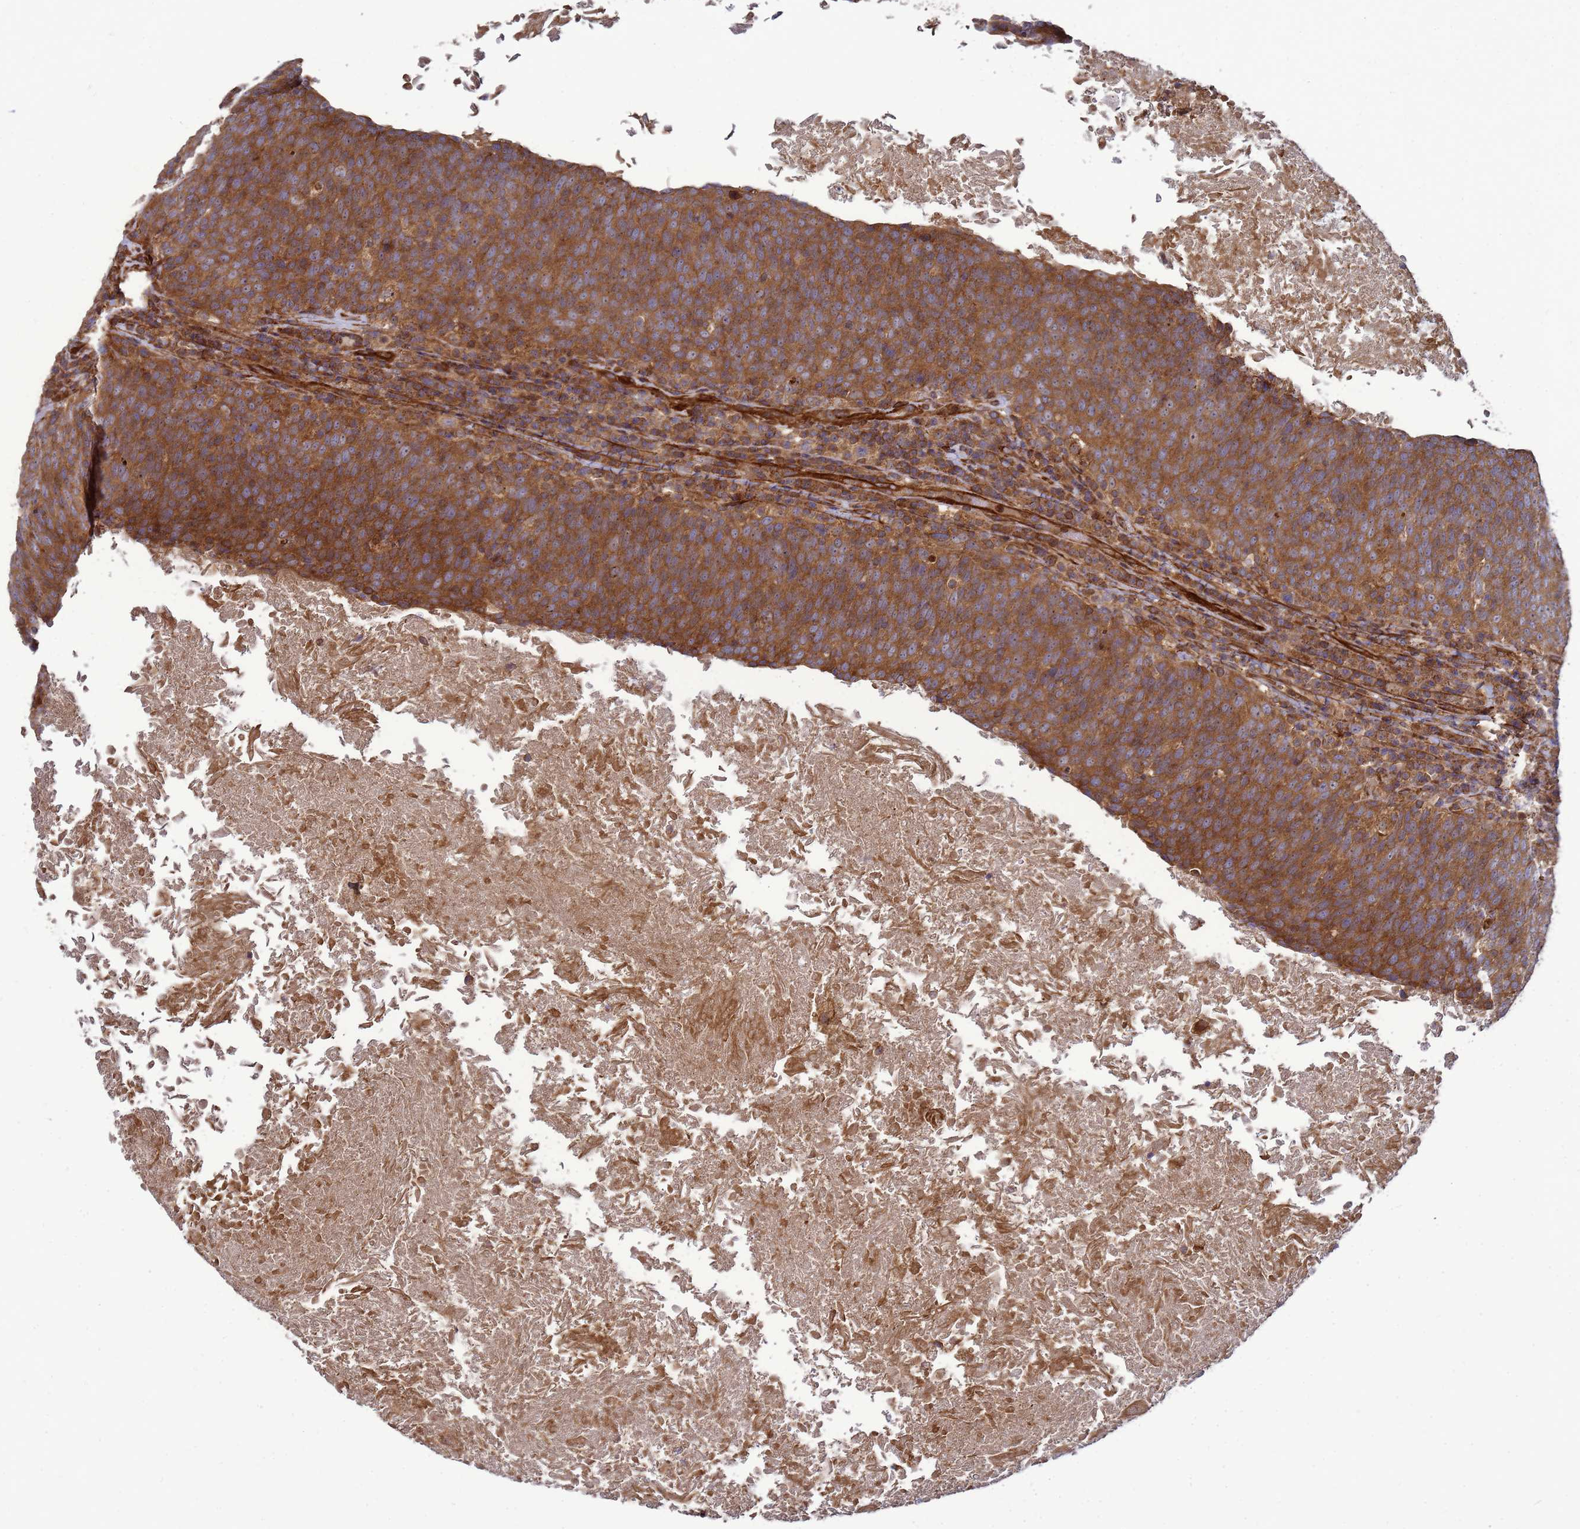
{"staining": {"intensity": "moderate", "quantity": ">75%", "location": "cytoplasmic/membranous"}, "tissue": "head and neck cancer", "cell_type": "Tumor cells", "image_type": "cancer", "snomed": [{"axis": "morphology", "description": "Squamous cell carcinoma, NOS"}, {"axis": "morphology", "description": "Squamous cell carcinoma, metastatic, NOS"}, {"axis": "topography", "description": "Lymph node"}, {"axis": "topography", "description": "Head-Neck"}], "caption": "This histopathology image demonstrates head and neck cancer (squamous cell carcinoma) stained with immunohistochemistry (IHC) to label a protein in brown. The cytoplasmic/membranous of tumor cells show moderate positivity for the protein. Nuclei are counter-stained blue.", "gene": "CNOT1", "patient": {"sex": "male", "age": 62}}